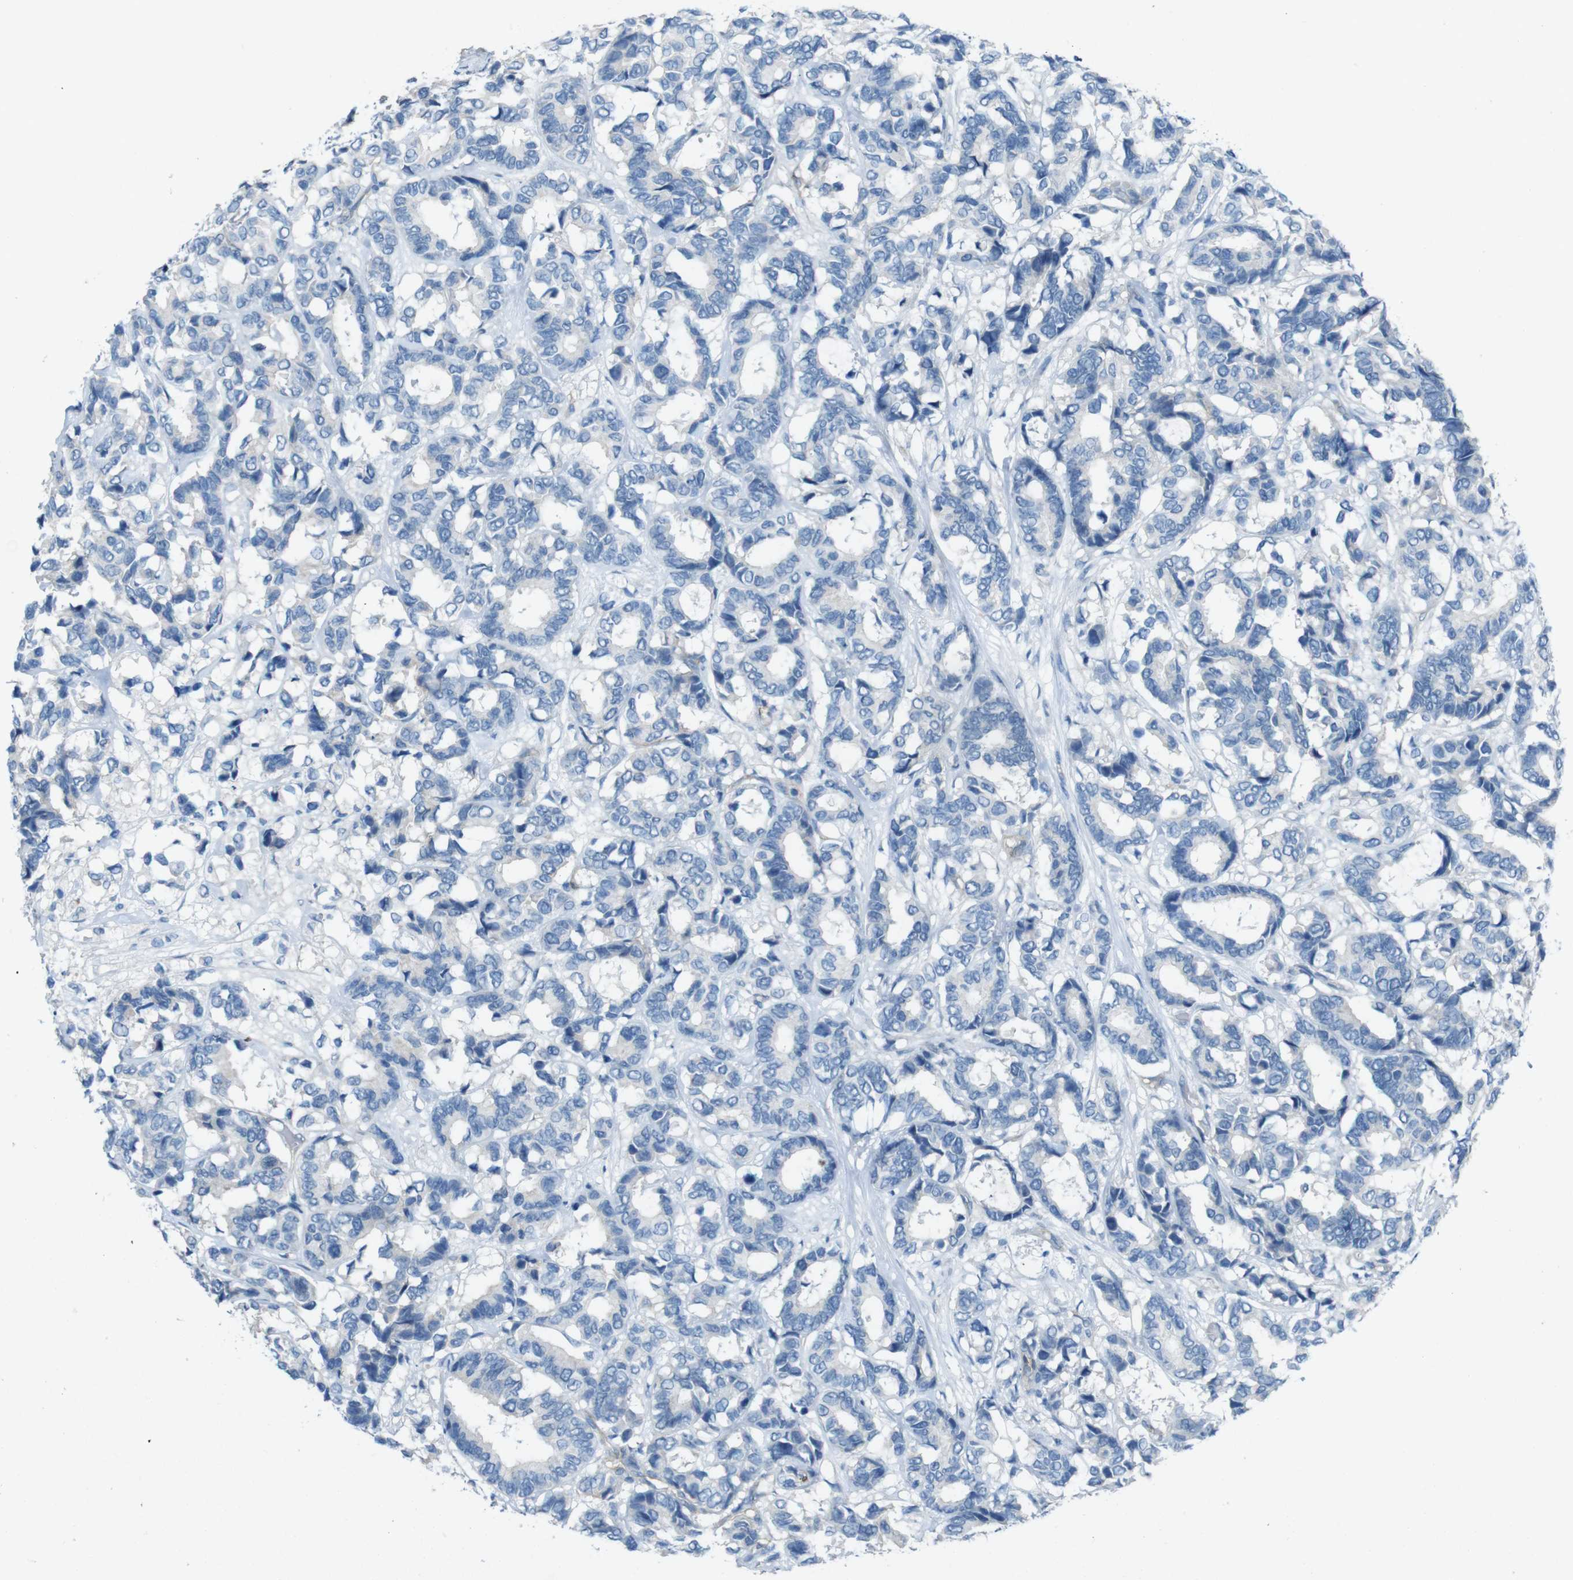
{"staining": {"intensity": "negative", "quantity": "none", "location": "none"}, "tissue": "breast cancer", "cell_type": "Tumor cells", "image_type": "cancer", "snomed": [{"axis": "morphology", "description": "Duct carcinoma"}, {"axis": "topography", "description": "Breast"}], "caption": "High power microscopy photomicrograph of an IHC image of breast cancer (infiltrating ductal carcinoma), revealing no significant positivity in tumor cells.", "gene": "PVR", "patient": {"sex": "female", "age": 87}}